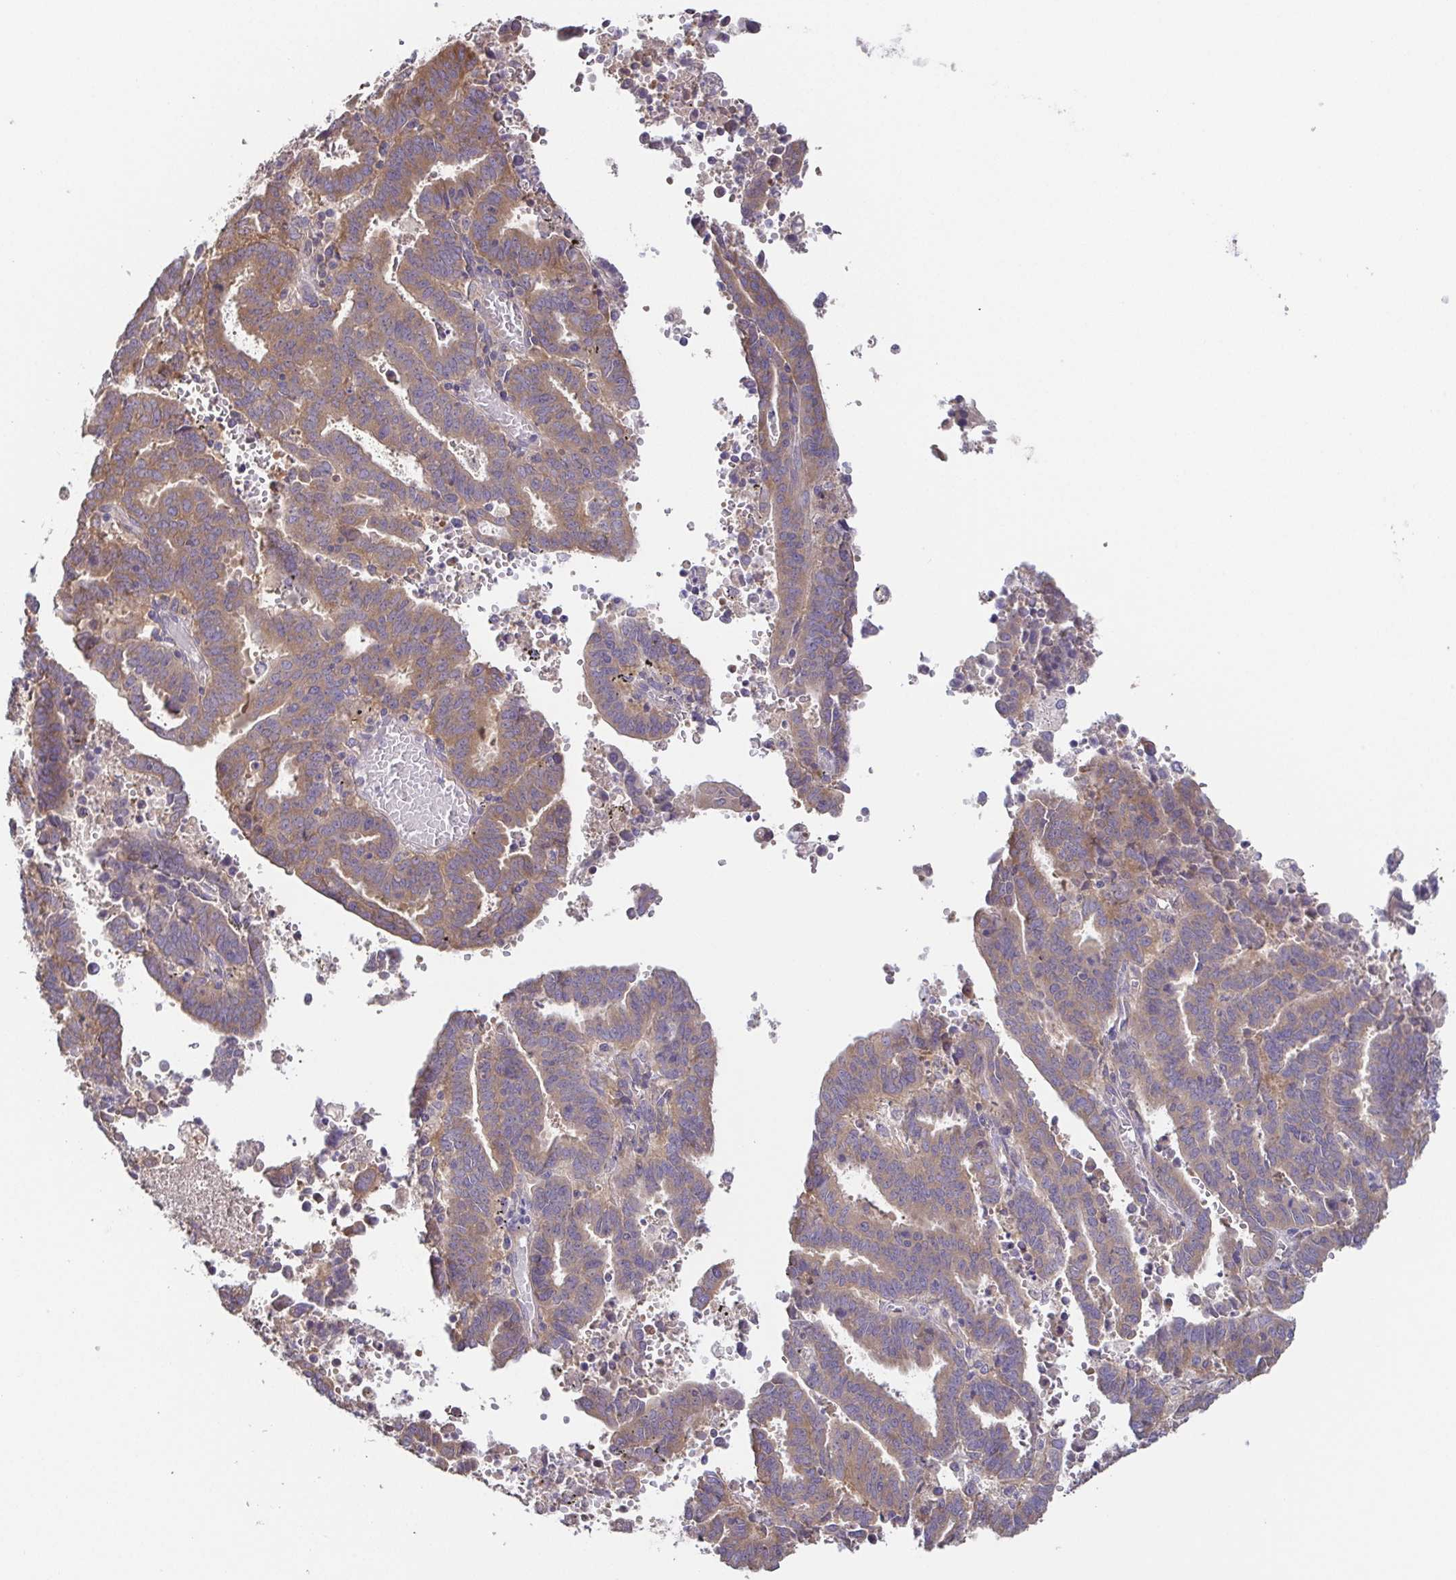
{"staining": {"intensity": "moderate", "quantity": ">75%", "location": "cytoplasmic/membranous"}, "tissue": "endometrial cancer", "cell_type": "Tumor cells", "image_type": "cancer", "snomed": [{"axis": "morphology", "description": "Adenocarcinoma, NOS"}, {"axis": "topography", "description": "Uterus"}], "caption": "About >75% of tumor cells in human endometrial cancer (adenocarcinoma) show moderate cytoplasmic/membranous protein expression as visualized by brown immunohistochemical staining.", "gene": "EIF3D", "patient": {"sex": "female", "age": 83}}